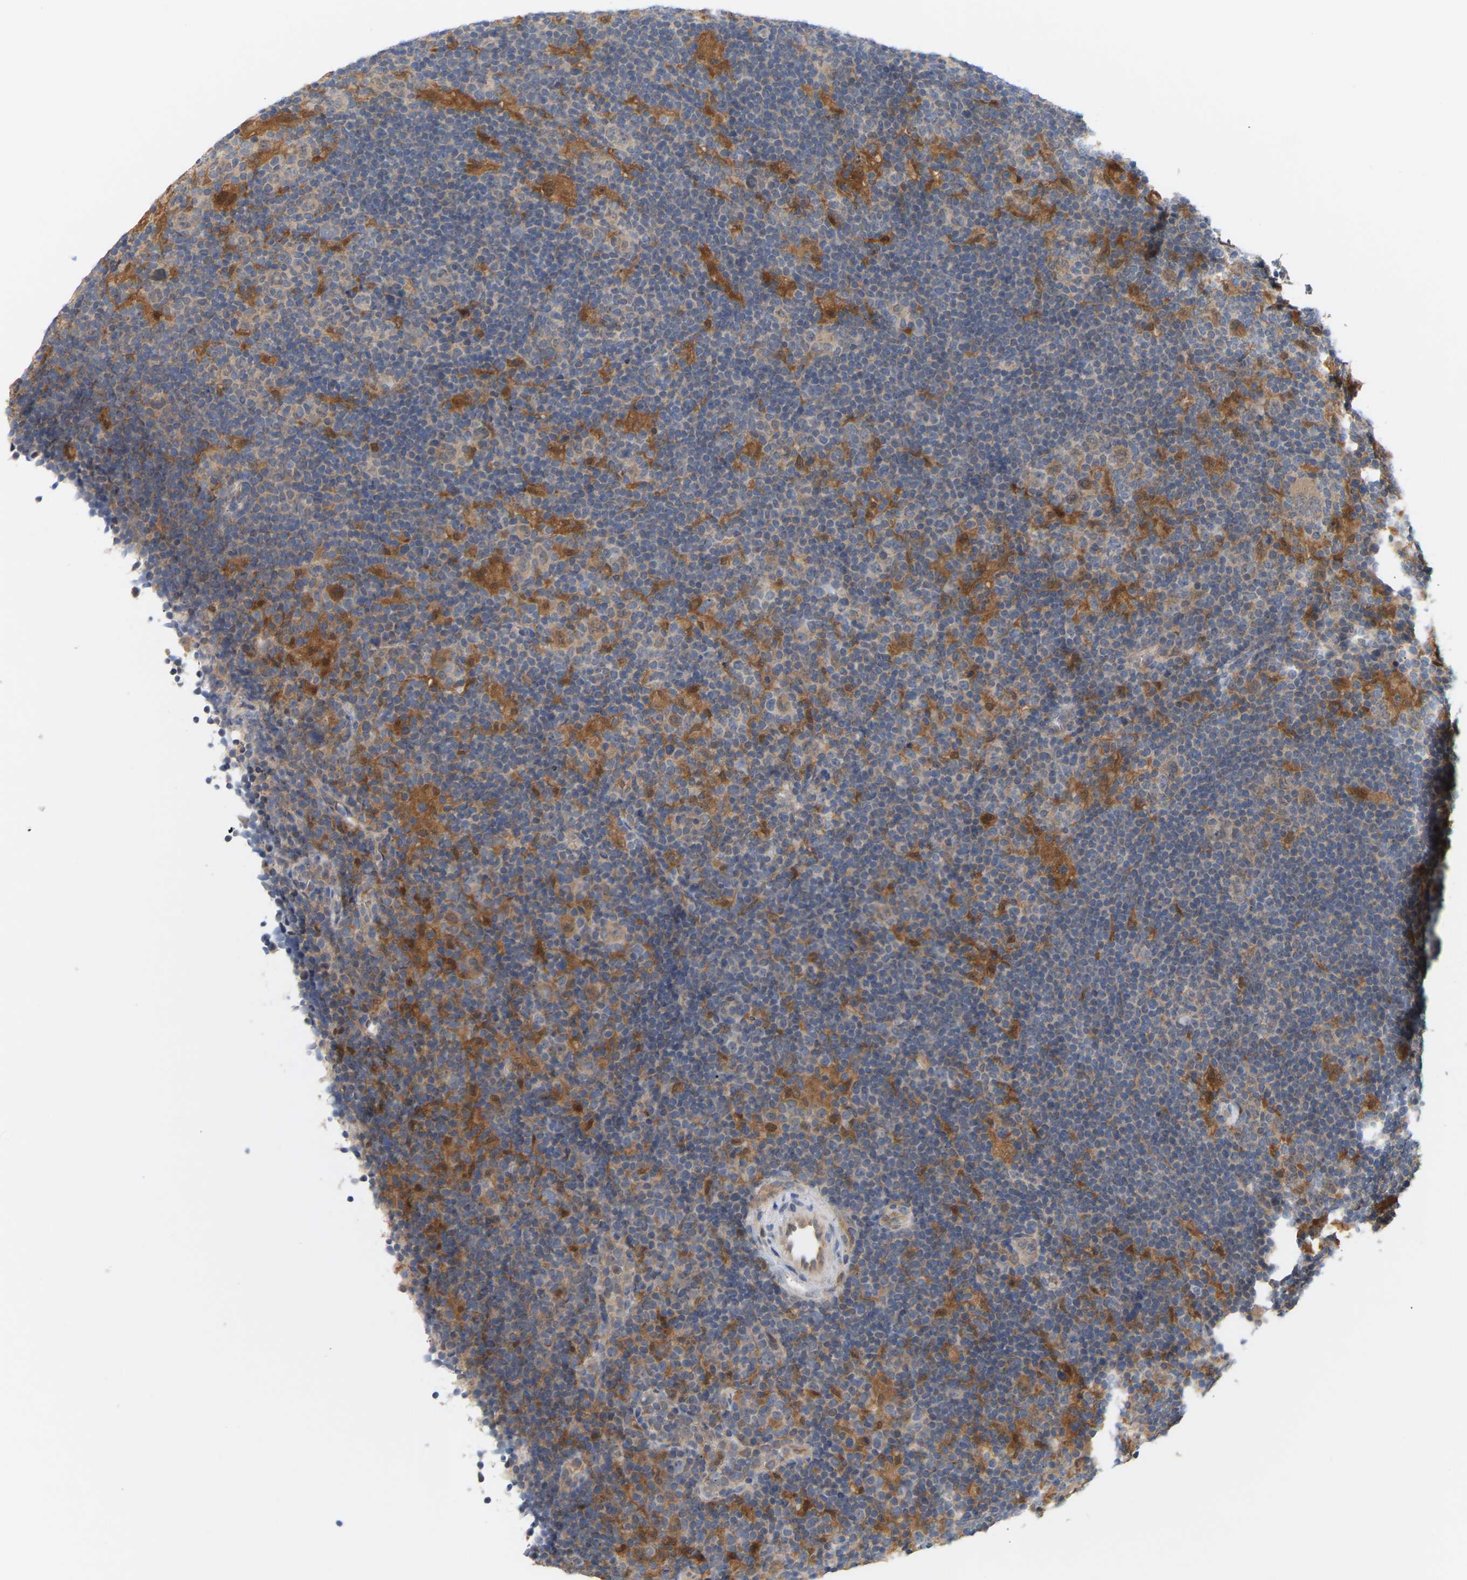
{"staining": {"intensity": "moderate", "quantity": "25%-75%", "location": "cytoplasmic/membranous"}, "tissue": "lymphoma", "cell_type": "Tumor cells", "image_type": "cancer", "snomed": [{"axis": "morphology", "description": "Hodgkin's disease, NOS"}, {"axis": "topography", "description": "Lymph node"}], "caption": "Moderate cytoplasmic/membranous protein positivity is appreciated in approximately 25%-75% of tumor cells in Hodgkin's disease.", "gene": "TPMT", "patient": {"sex": "female", "age": 57}}